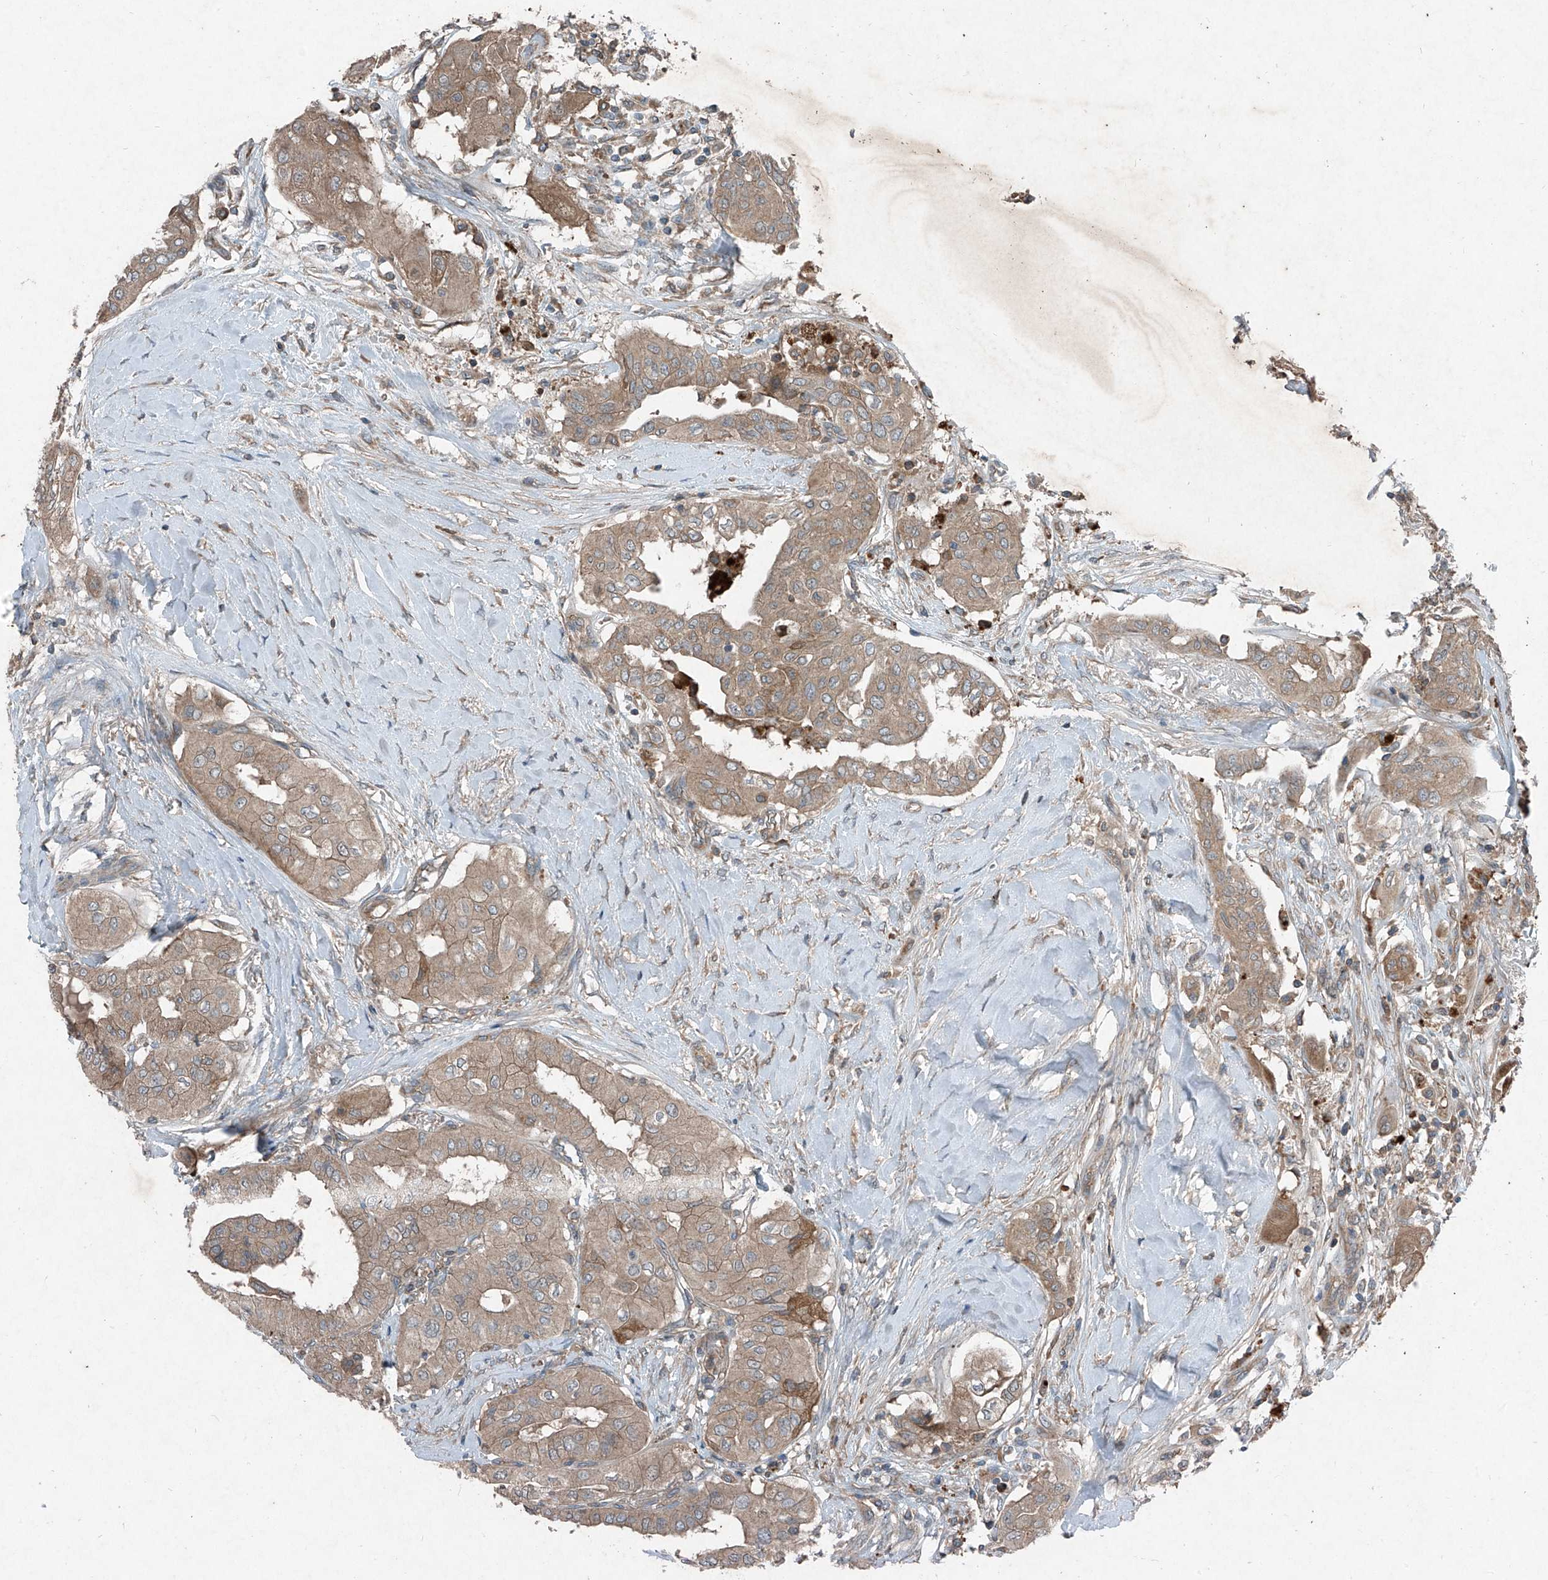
{"staining": {"intensity": "weak", "quantity": ">75%", "location": "cytoplasmic/membranous"}, "tissue": "thyroid cancer", "cell_type": "Tumor cells", "image_type": "cancer", "snomed": [{"axis": "morphology", "description": "Papillary adenocarcinoma, NOS"}, {"axis": "topography", "description": "Thyroid gland"}], "caption": "Thyroid cancer (papillary adenocarcinoma) stained with DAB IHC displays low levels of weak cytoplasmic/membranous positivity in approximately >75% of tumor cells. (Stains: DAB (3,3'-diaminobenzidine) in brown, nuclei in blue, Microscopy: brightfield microscopy at high magnification).", "gene": "FOXRED2", "patient": {"sex": "female", "age": 59}}